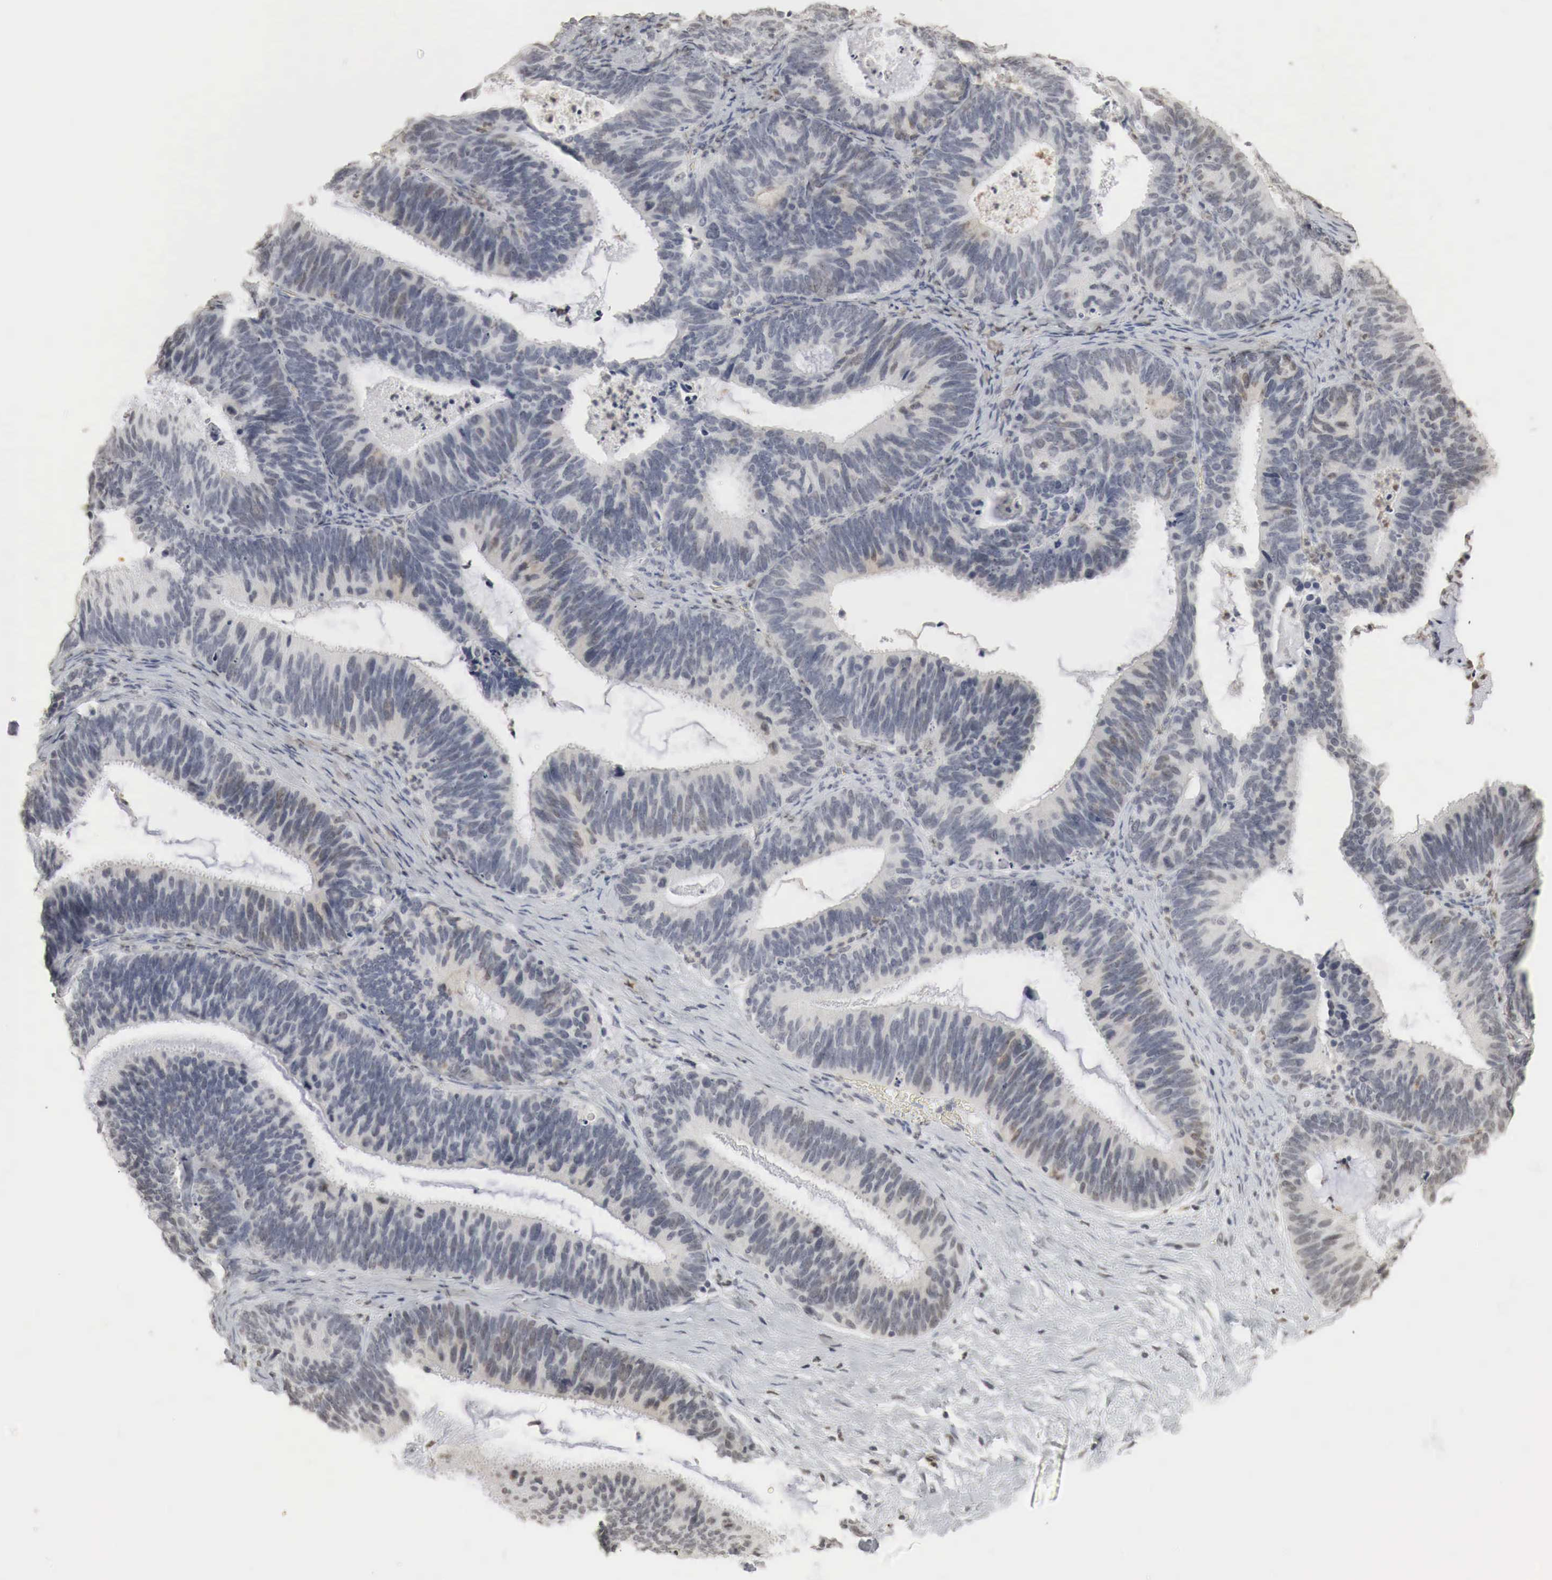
{"staining": {"intensity": "negative", "quantity": "none", "location": "none"}, "tissue": "ovarian cancer", "cell_type": "Tumor cells", "image_type": "cancer", "snomed": [{"axis": "morphology", "description": "Carcinoma, endometroid"}, {"axis": "topography", "description": "Ovary"}], "caption": "This histopathology image is of ovarian endometroid carcinoma stained with IHC to label a protein in brown with the nuclei are counter-stained blue. There is no staining in tumor cells. (Brightfield microscopy of DAB immunohistochemistry (IHC) at high magnification).", "gene": "ERBB4", "patient": {"sex": "female", "age": 52}}